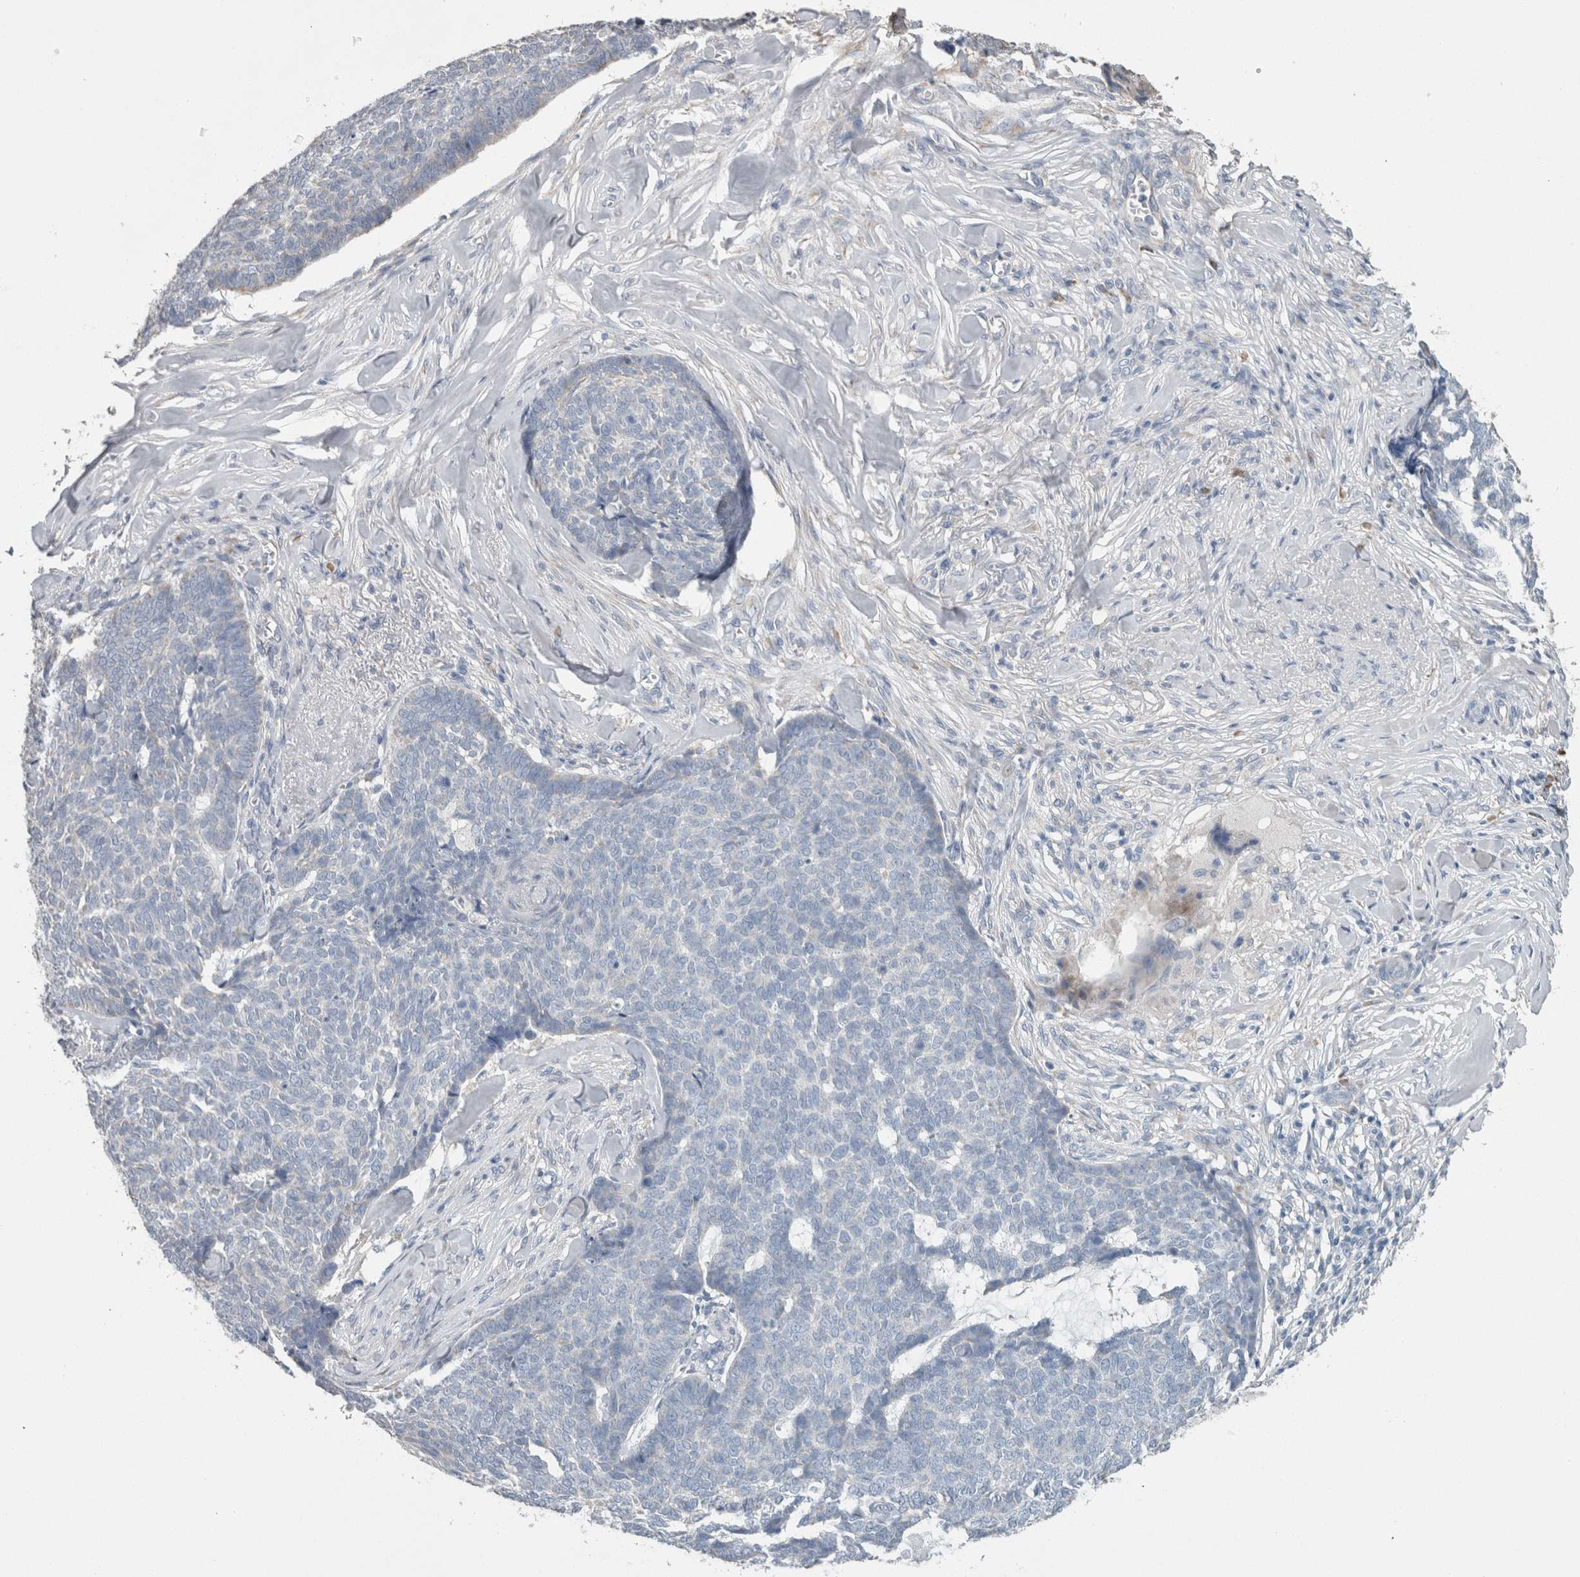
{"staining": {"intensity": "negative", "quantity": "none", "location": "none"}, "tissue": "skin cancer", "cell_type": "Tumor cells", "image_type": "cancer", "snomed": [{"axis": "morphology", "description": "Basal cell carcinoma"}, {"axis": "topography", "description": "Skin"}], "caption": "Tumor cells are negative for brown protein staining in skin cancer (basal cell carcinoma). (DAB (3,3'-diaminobenzidine) immunohistochemistry (IHC) visualized using brightfield microscopy, high magnification).", "gene": "NEFM", "patient": {"sex": "male", "age": 84}}